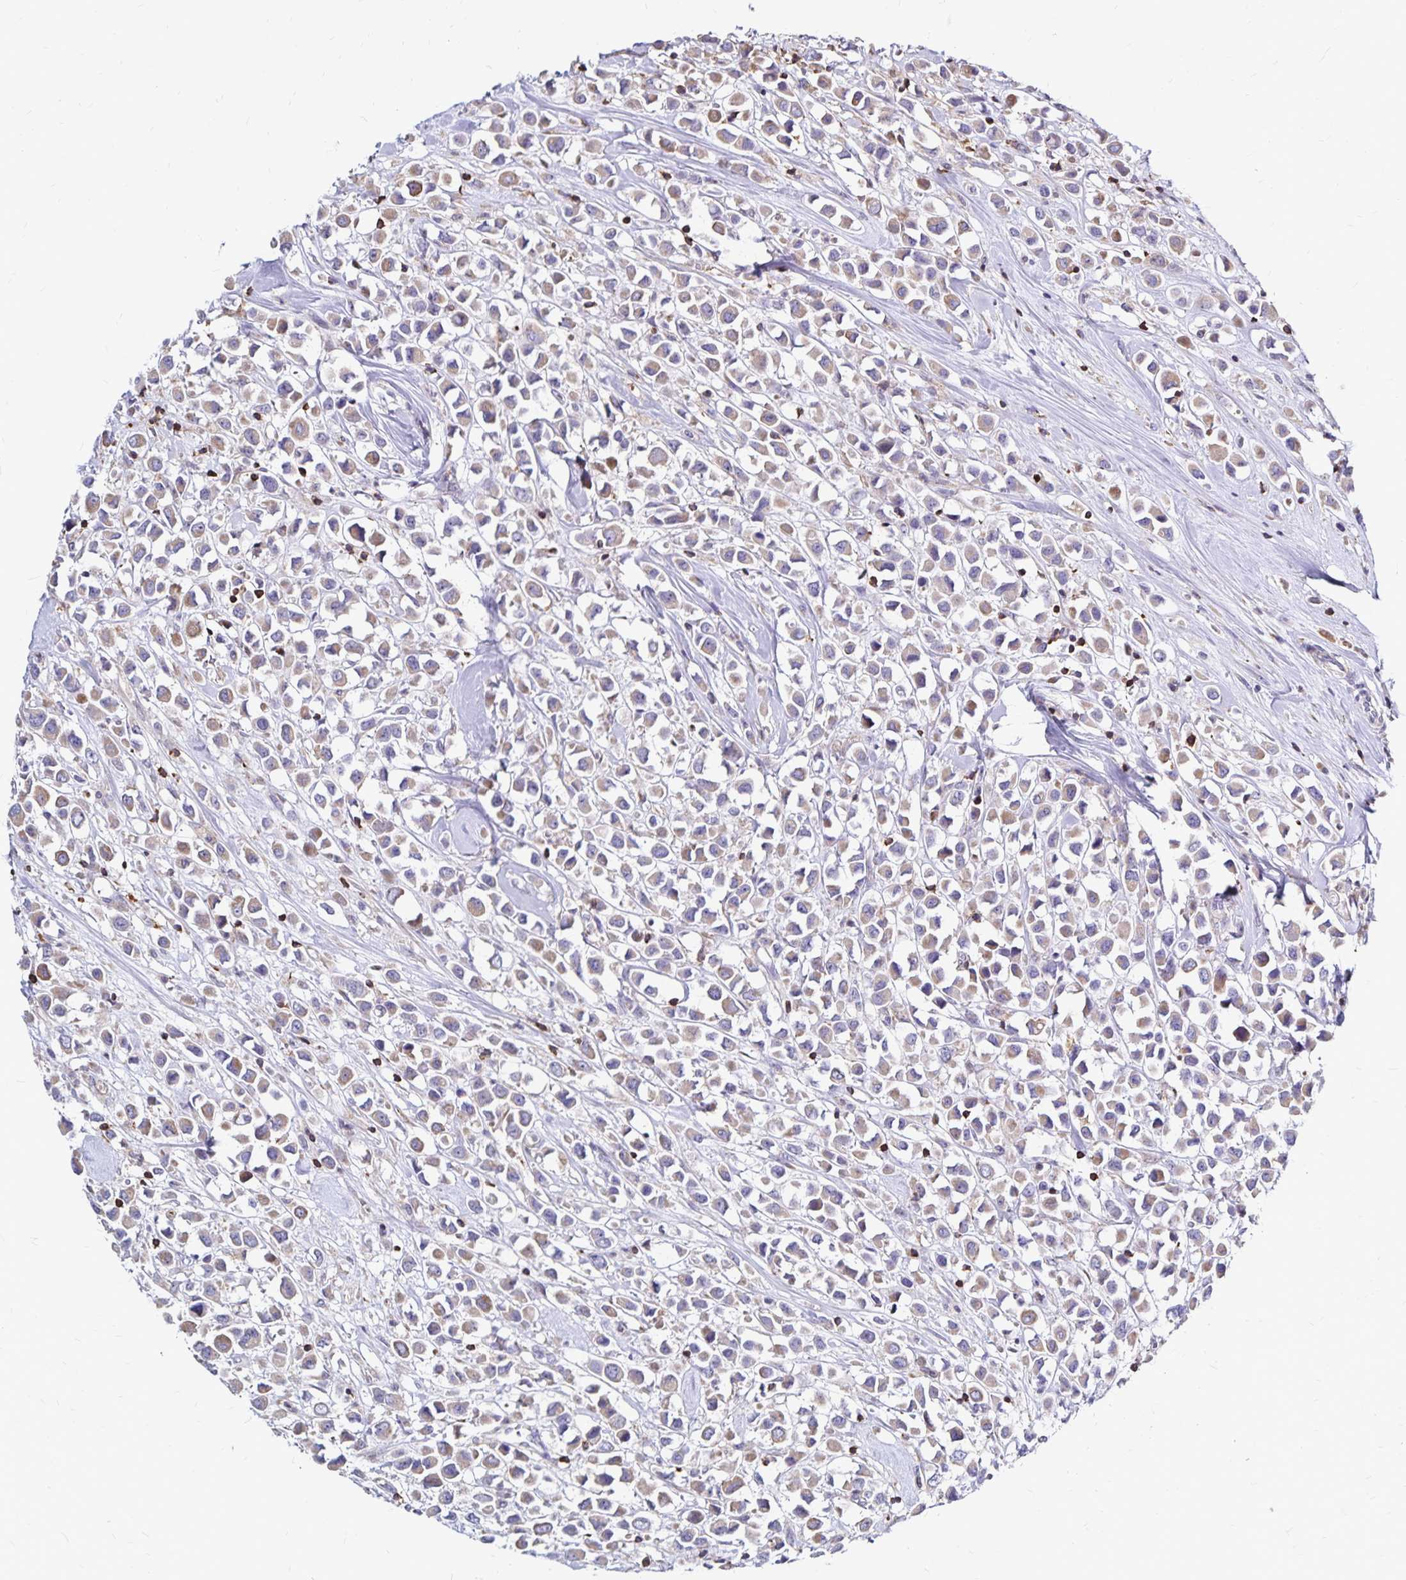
{"staining": {"intensity": "weak", "quantity": ">75%", "location": "cytoplasmic/membranous"}, "tissue": "breast cancer", "cell_type": "Tumor cells", "image_type": "cancer", "snomed": [{"axis": "morphology", "description": "Duct carcinoma"}, {"axis": "topography", "description": "Breast"}], "caption": "The immunohistochemical stain highlights weak cytoplasmic/membranous staining in tumor cells of intraductal carcinoma (breast) tissue.", "gene": "NAGPA", "patient": {"sex": "female", "age": 61}}